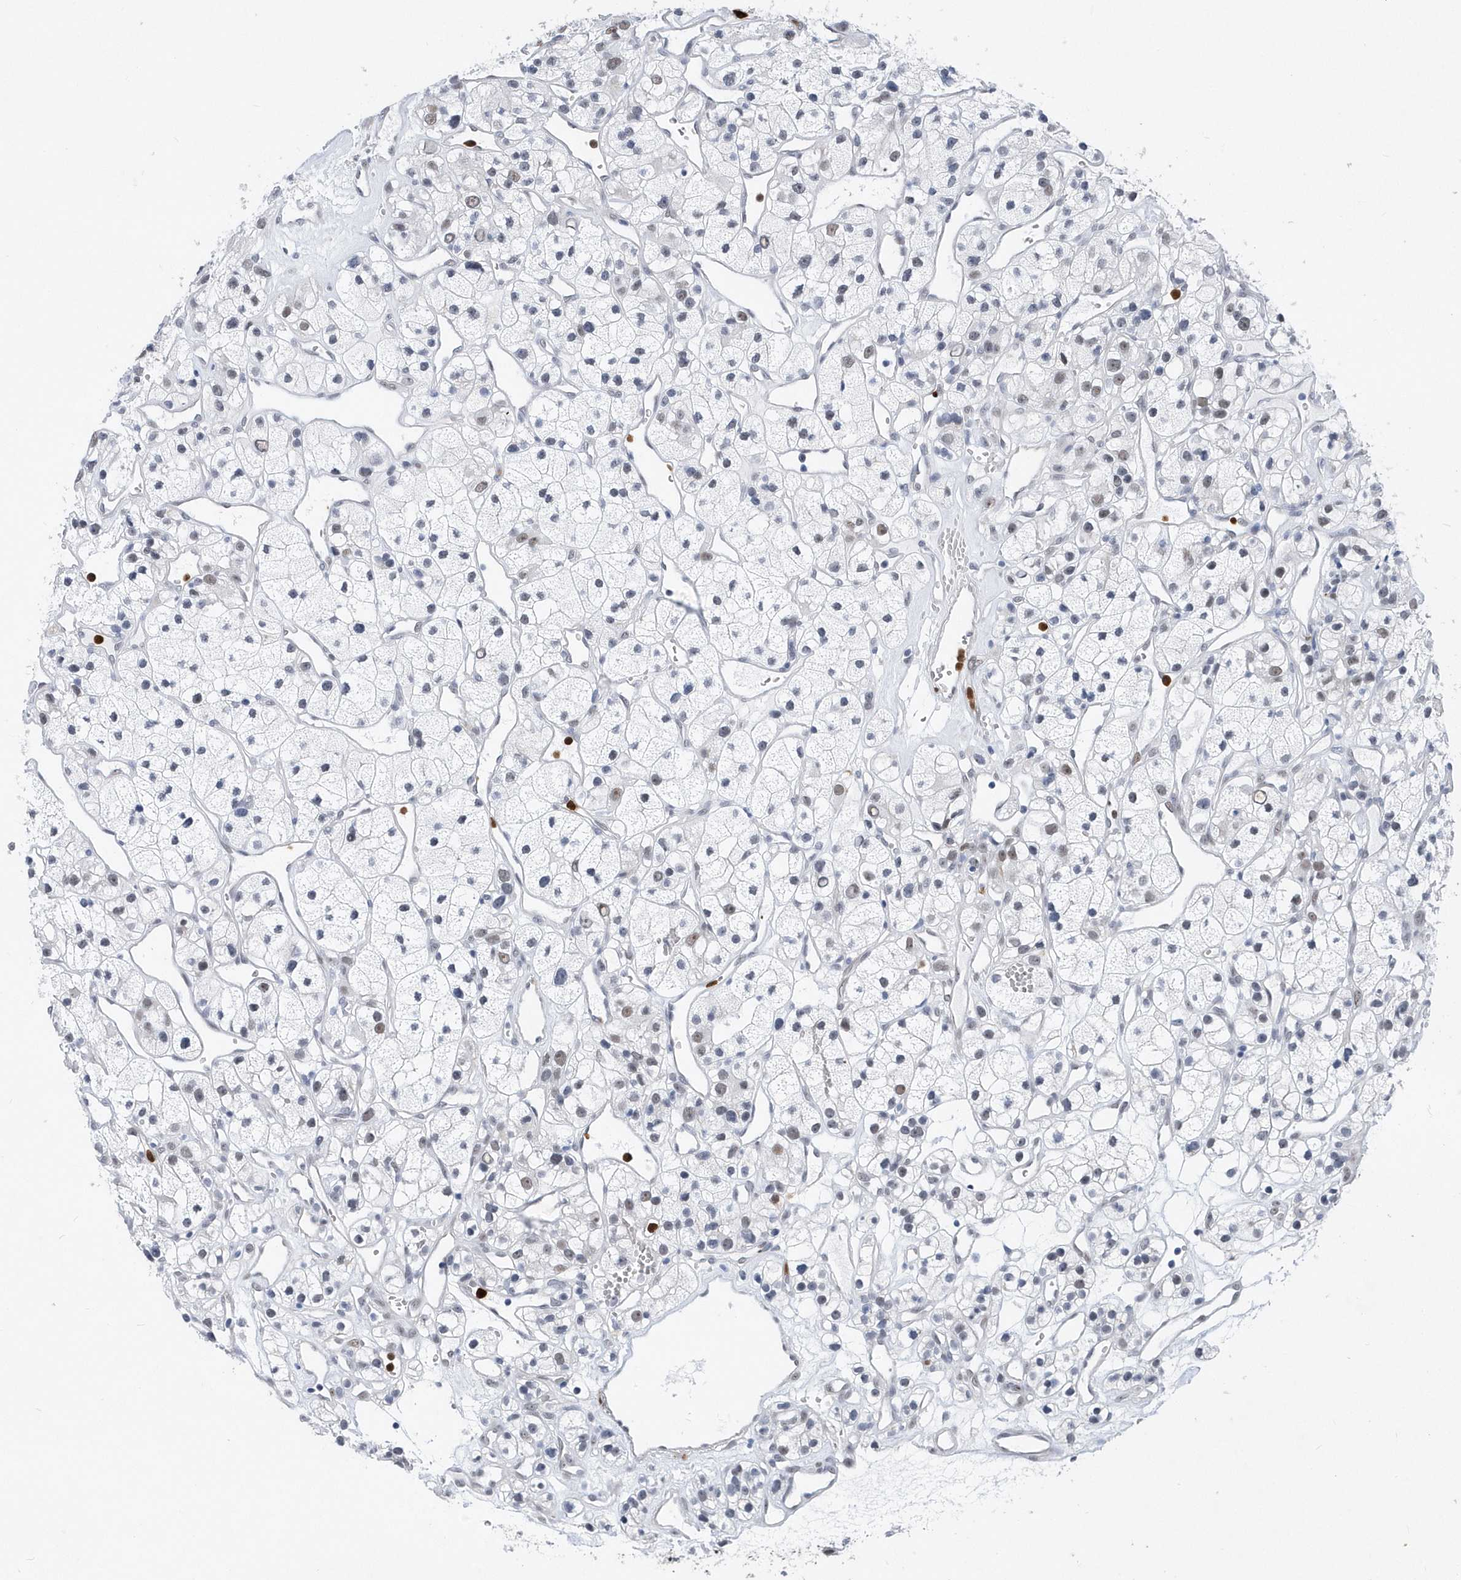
{"staining": {"intensity": "negative", "quantity": "none", "location": "none"}, "tissue": "renal cancer", "cell_type": "Tumor cells", "image_type": "cancer", "snomed": [{"axis": "morphology", "description": "Adenocarcinoma, NOS"}, {"axis": "topography", "description": "Kidney"}], "caption": "The IHC histopathology image has no significant expression in tumor cells of renal cancer (adenocarcinoma) tissue.", "gene": "RPP30", "patient": {"sex": "female", "age": 57}}